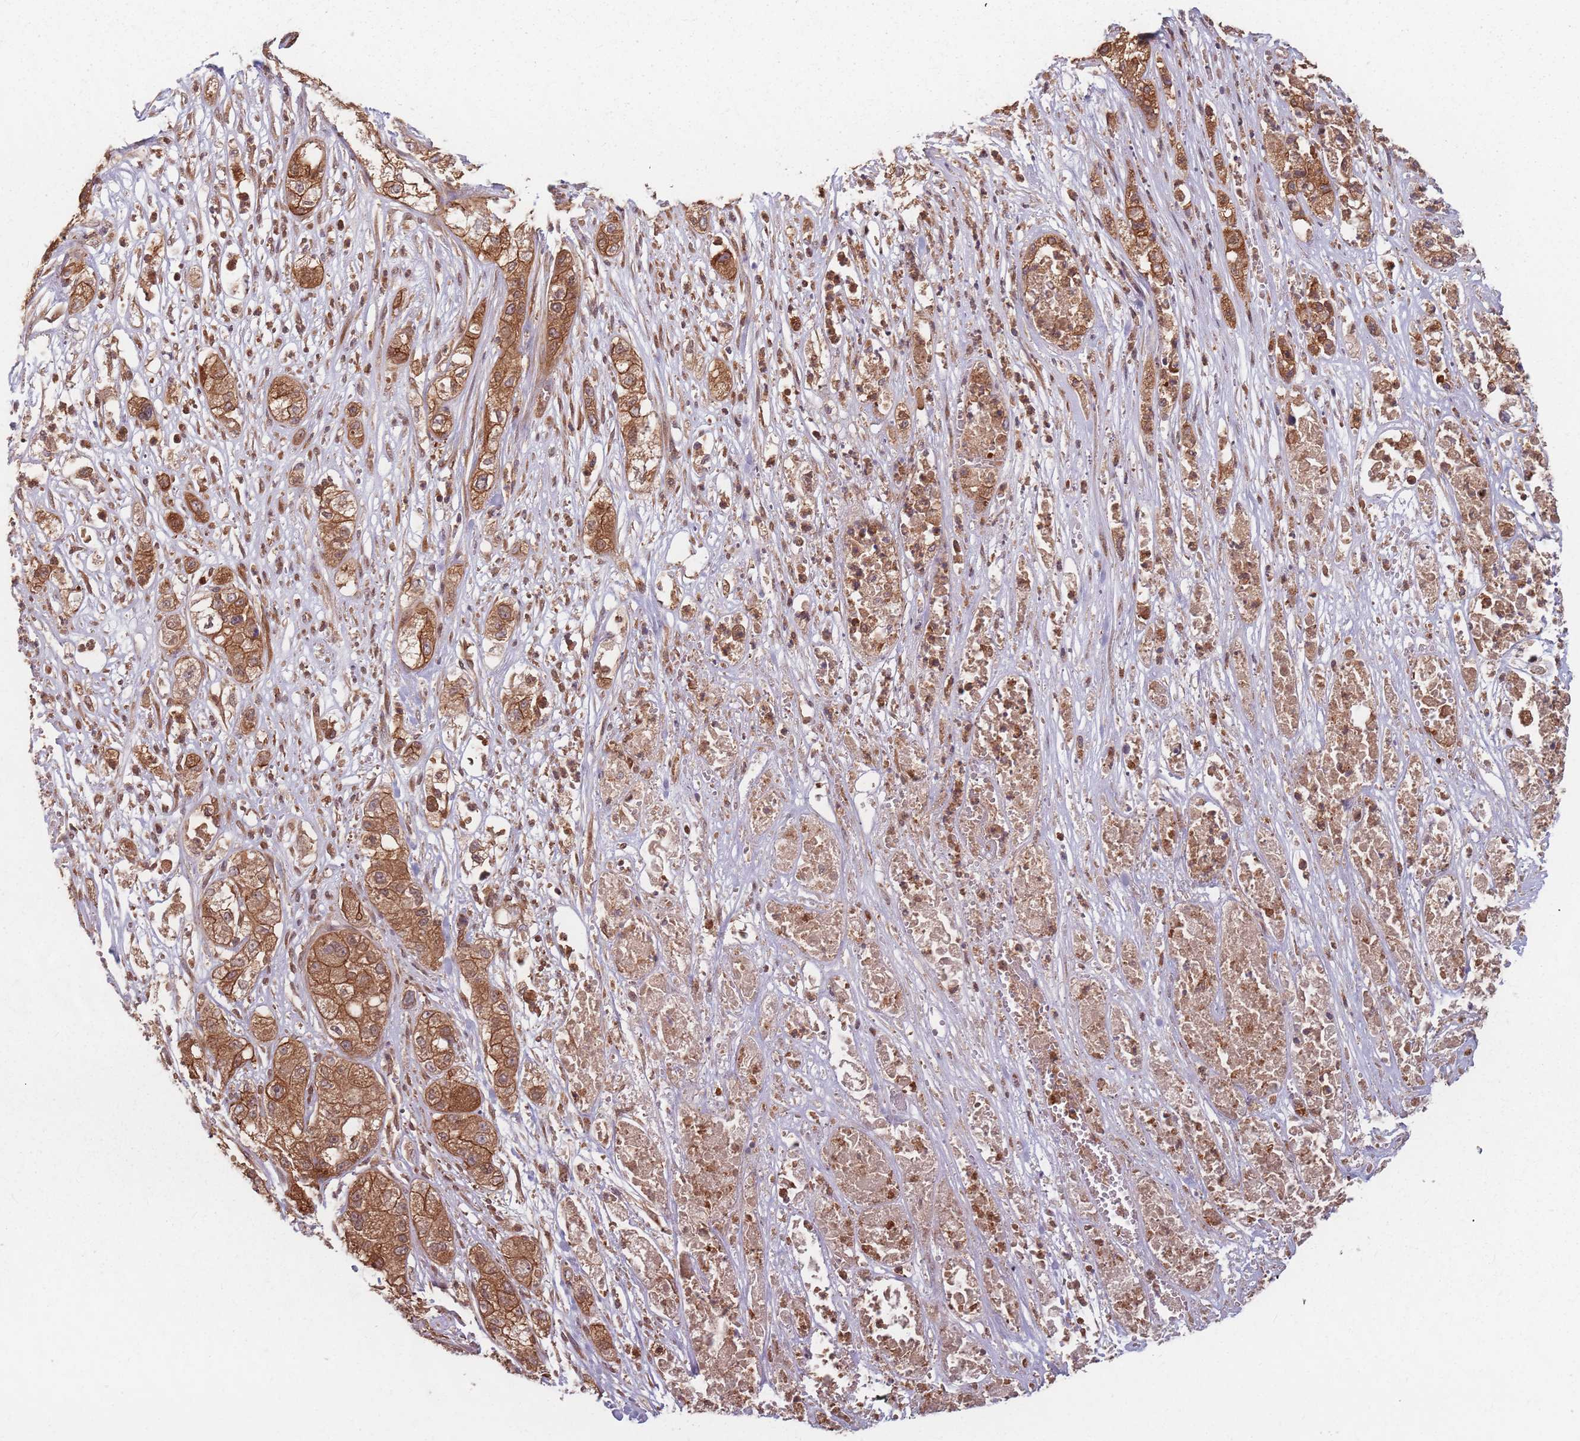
{"staining": {"intensity": "strong", "quantity": ">75%", "location": "cytoplasmic/membranous"}, "tissue": "pancreatic cancer", "cell_type": "Tumor cells", "image_type": "cancer", "snomed": [{"axis": "morphology", "description": "Adenocarcinoma, NOS"}, {"axis": "topography", "description": "Pancreas"}], "caption": "High-power microscopy captured an immunohistochemistry (IHC) micrograph of pancreatic adenocarcinoma, revealing strong cytoplasmic/membranous staining in approximately >75% of tumor cells.", "gene": "C3orf14", "patient": {"sex": "female", "age": 78}}